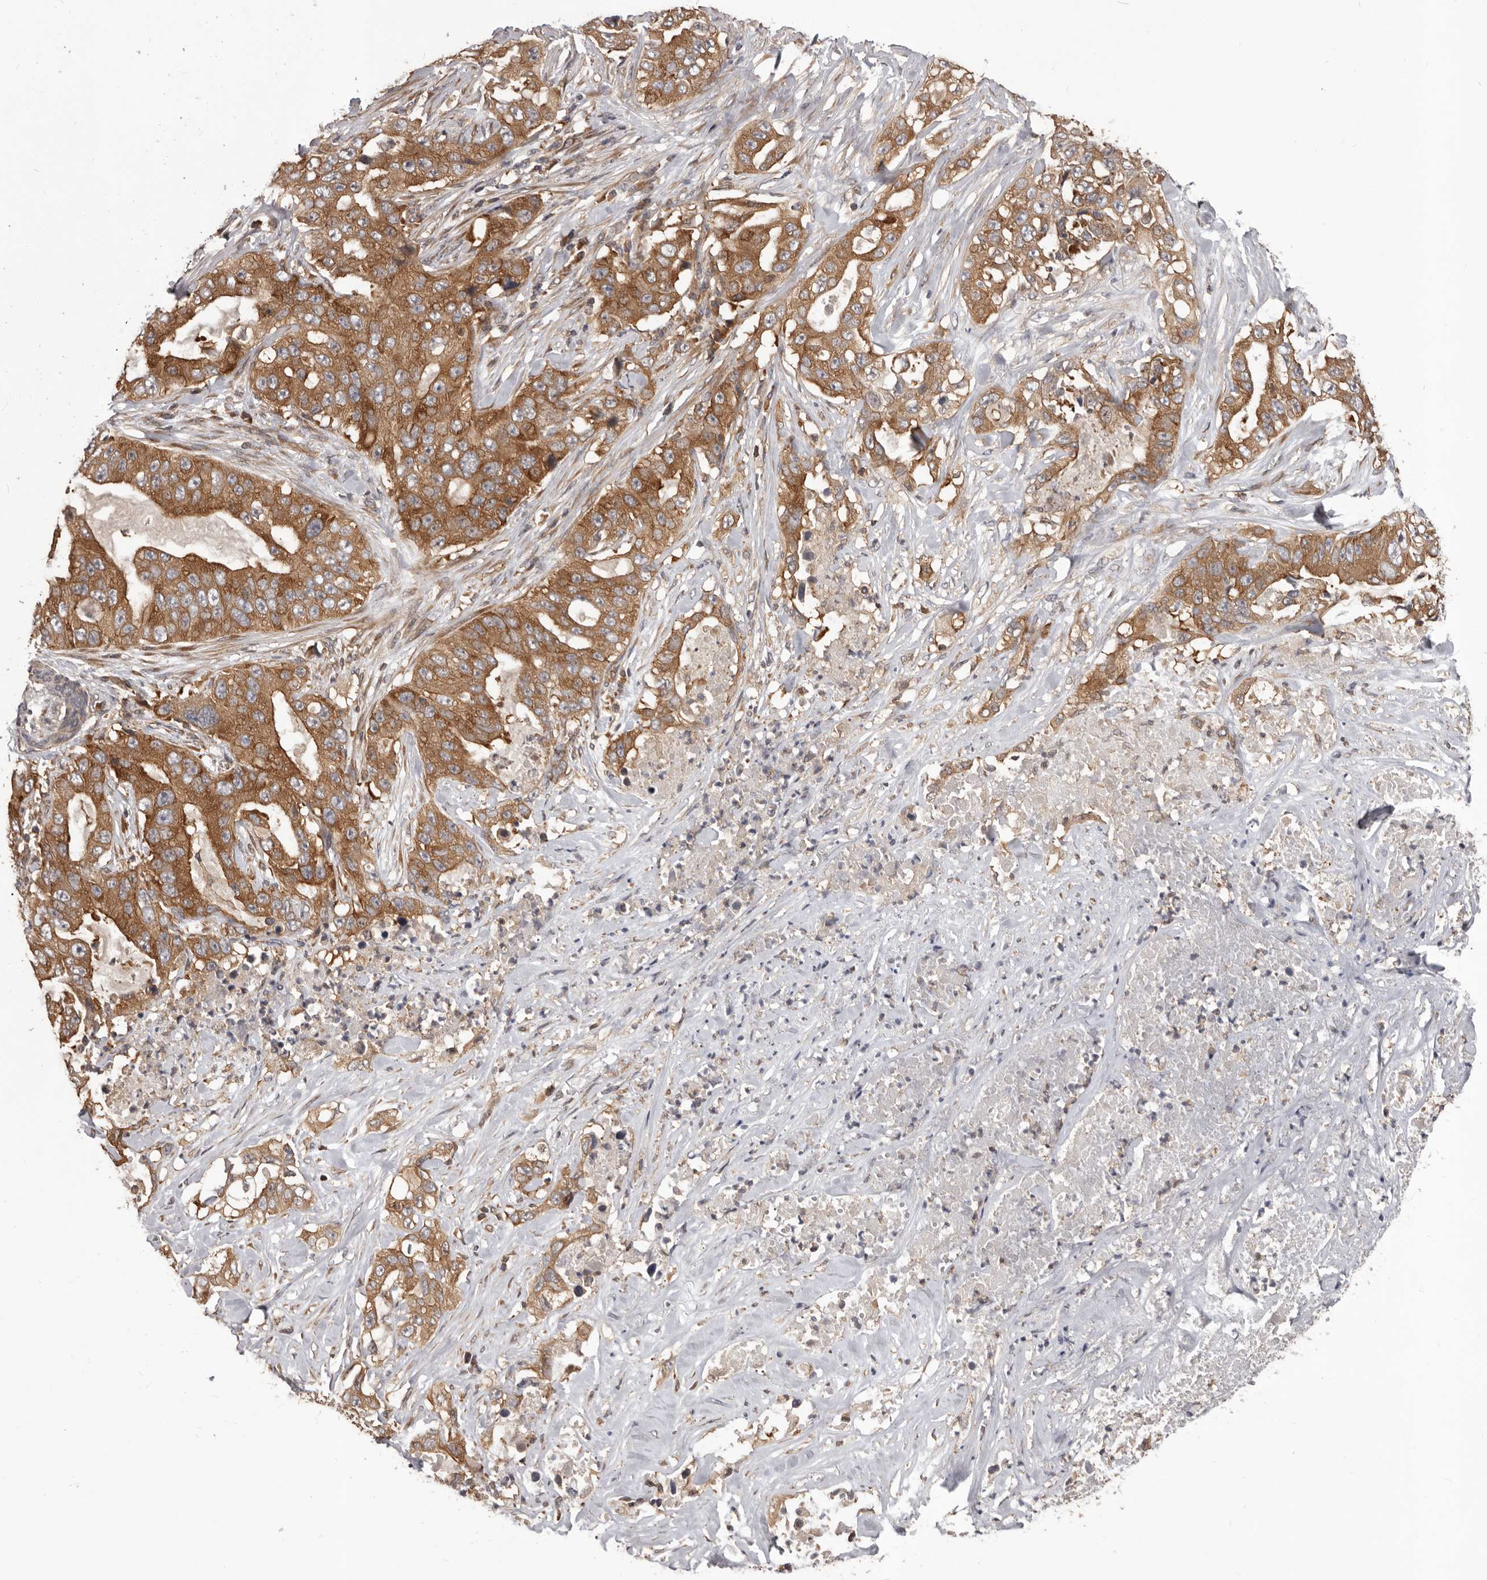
{"staining": {"intensity": "moderate", "quantity": ">75%", "location": "cytoplasmic/membranous"}, "tissue": "lung cancer", "cell_type": "Tumor cells", "image_type": "cancer", "snomed": [{"axis": "morphology", "description": "Adenocarcinoma, NOS"}, {"axis": "topography", "description": "Lung"}], "caption": "The photomicrograph demonstrates immunohistochemical staining of lung adenocarcinoma. There is moderate cytoplasmic/membranous positivity is appreciated in about >75% of tumor cells.", "gene": "HBS1L", "patient": {"sex": "female", "age": 51}}